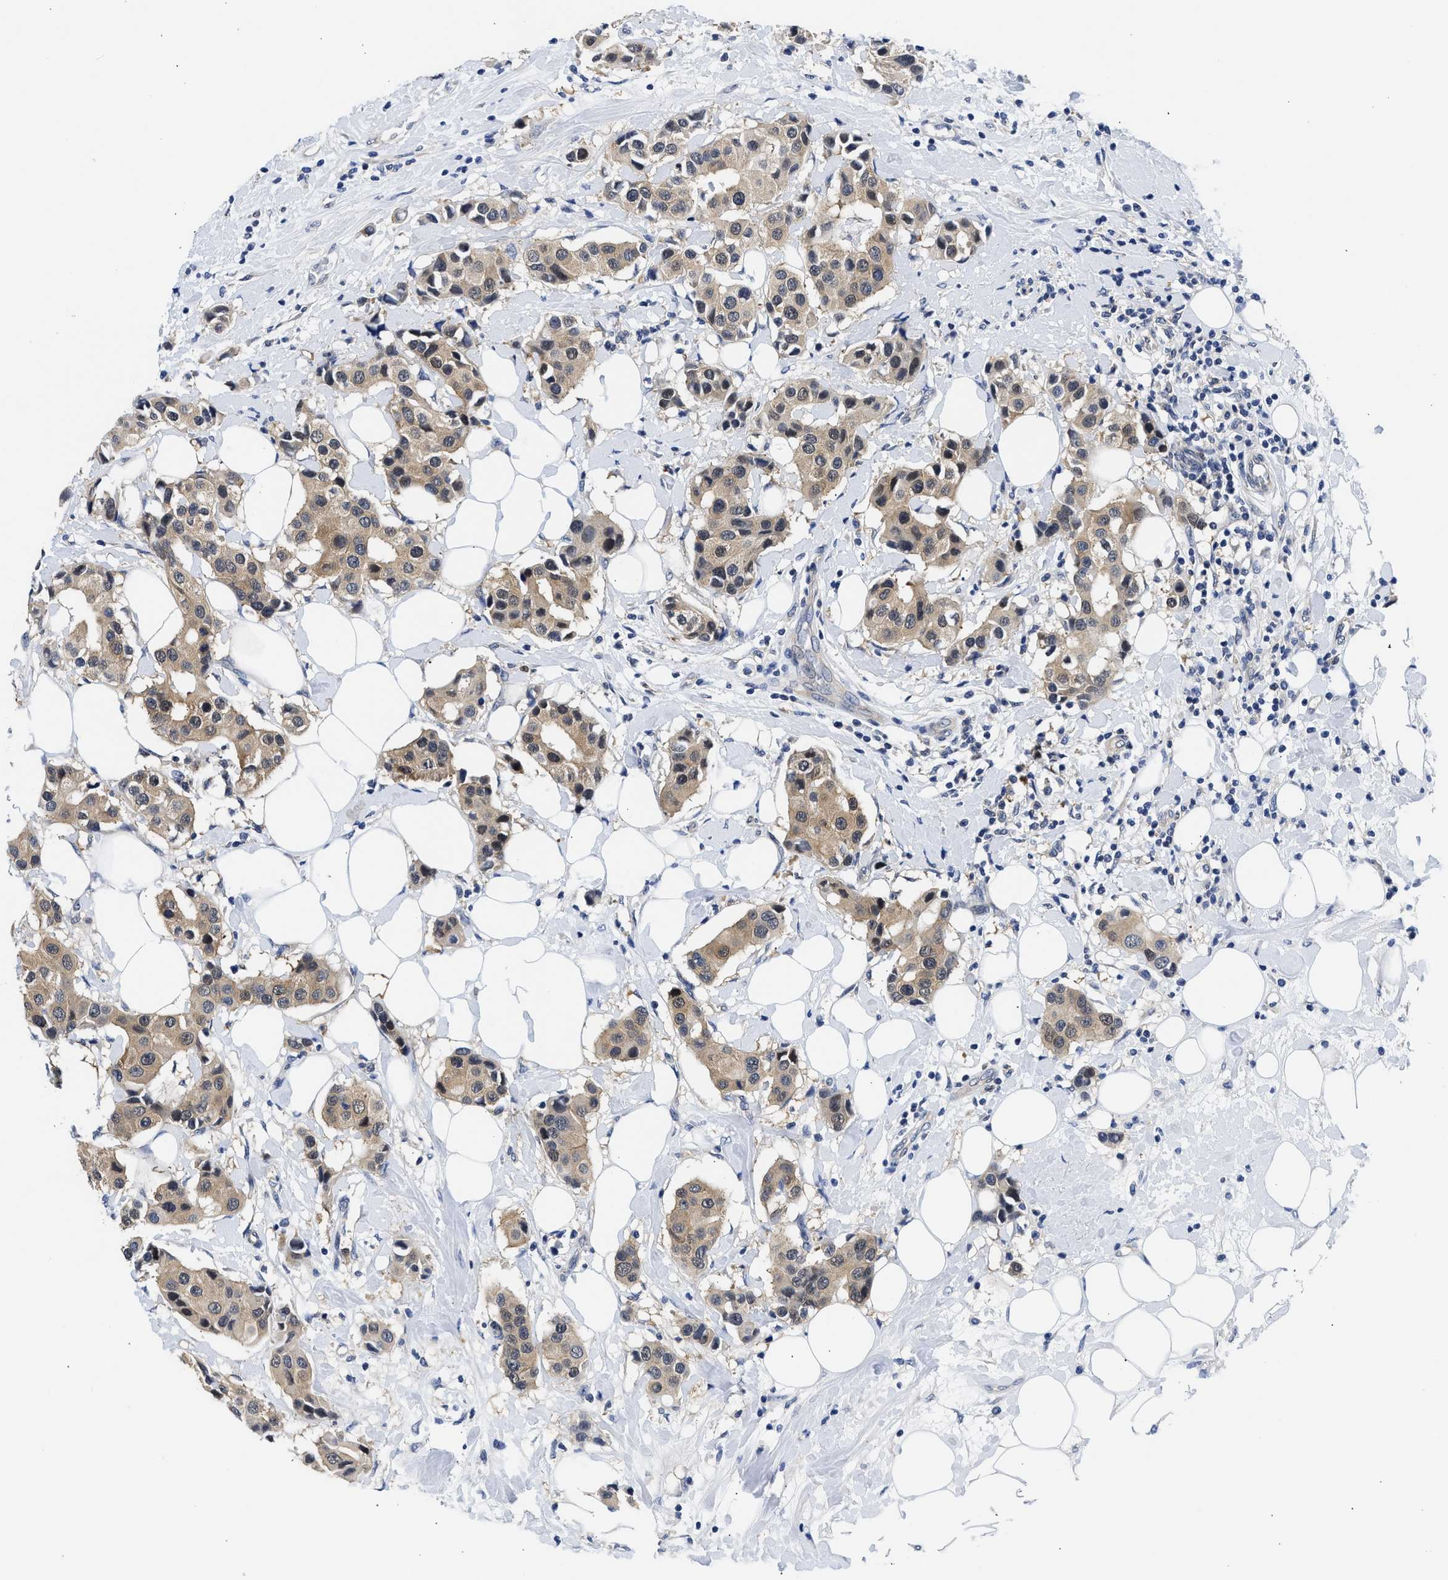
{"staining": {"intensity": "weak", "quantity": ">75%", "location": "cytoplasmic/membranous"}, "tissue": "breast cancer", "cell_type": "Tumor cells", "image_type": "cancer", "snomed": [{"axis": "morphology", "description": "Normal tissue, NOS"}, {"axis": "morphology", "description": "Duct carcinoma"}, {"axis": "topography", "description": "Breast"}], "caption": "IHC photomicrograph of breast cancer stained for a protein (brown), which reveals low levels of weak cytoplasmic/membranous expression in about >75% of tumor cells.", "gene": "XPO5", "patient": {"sex": "female", "age": 39}}